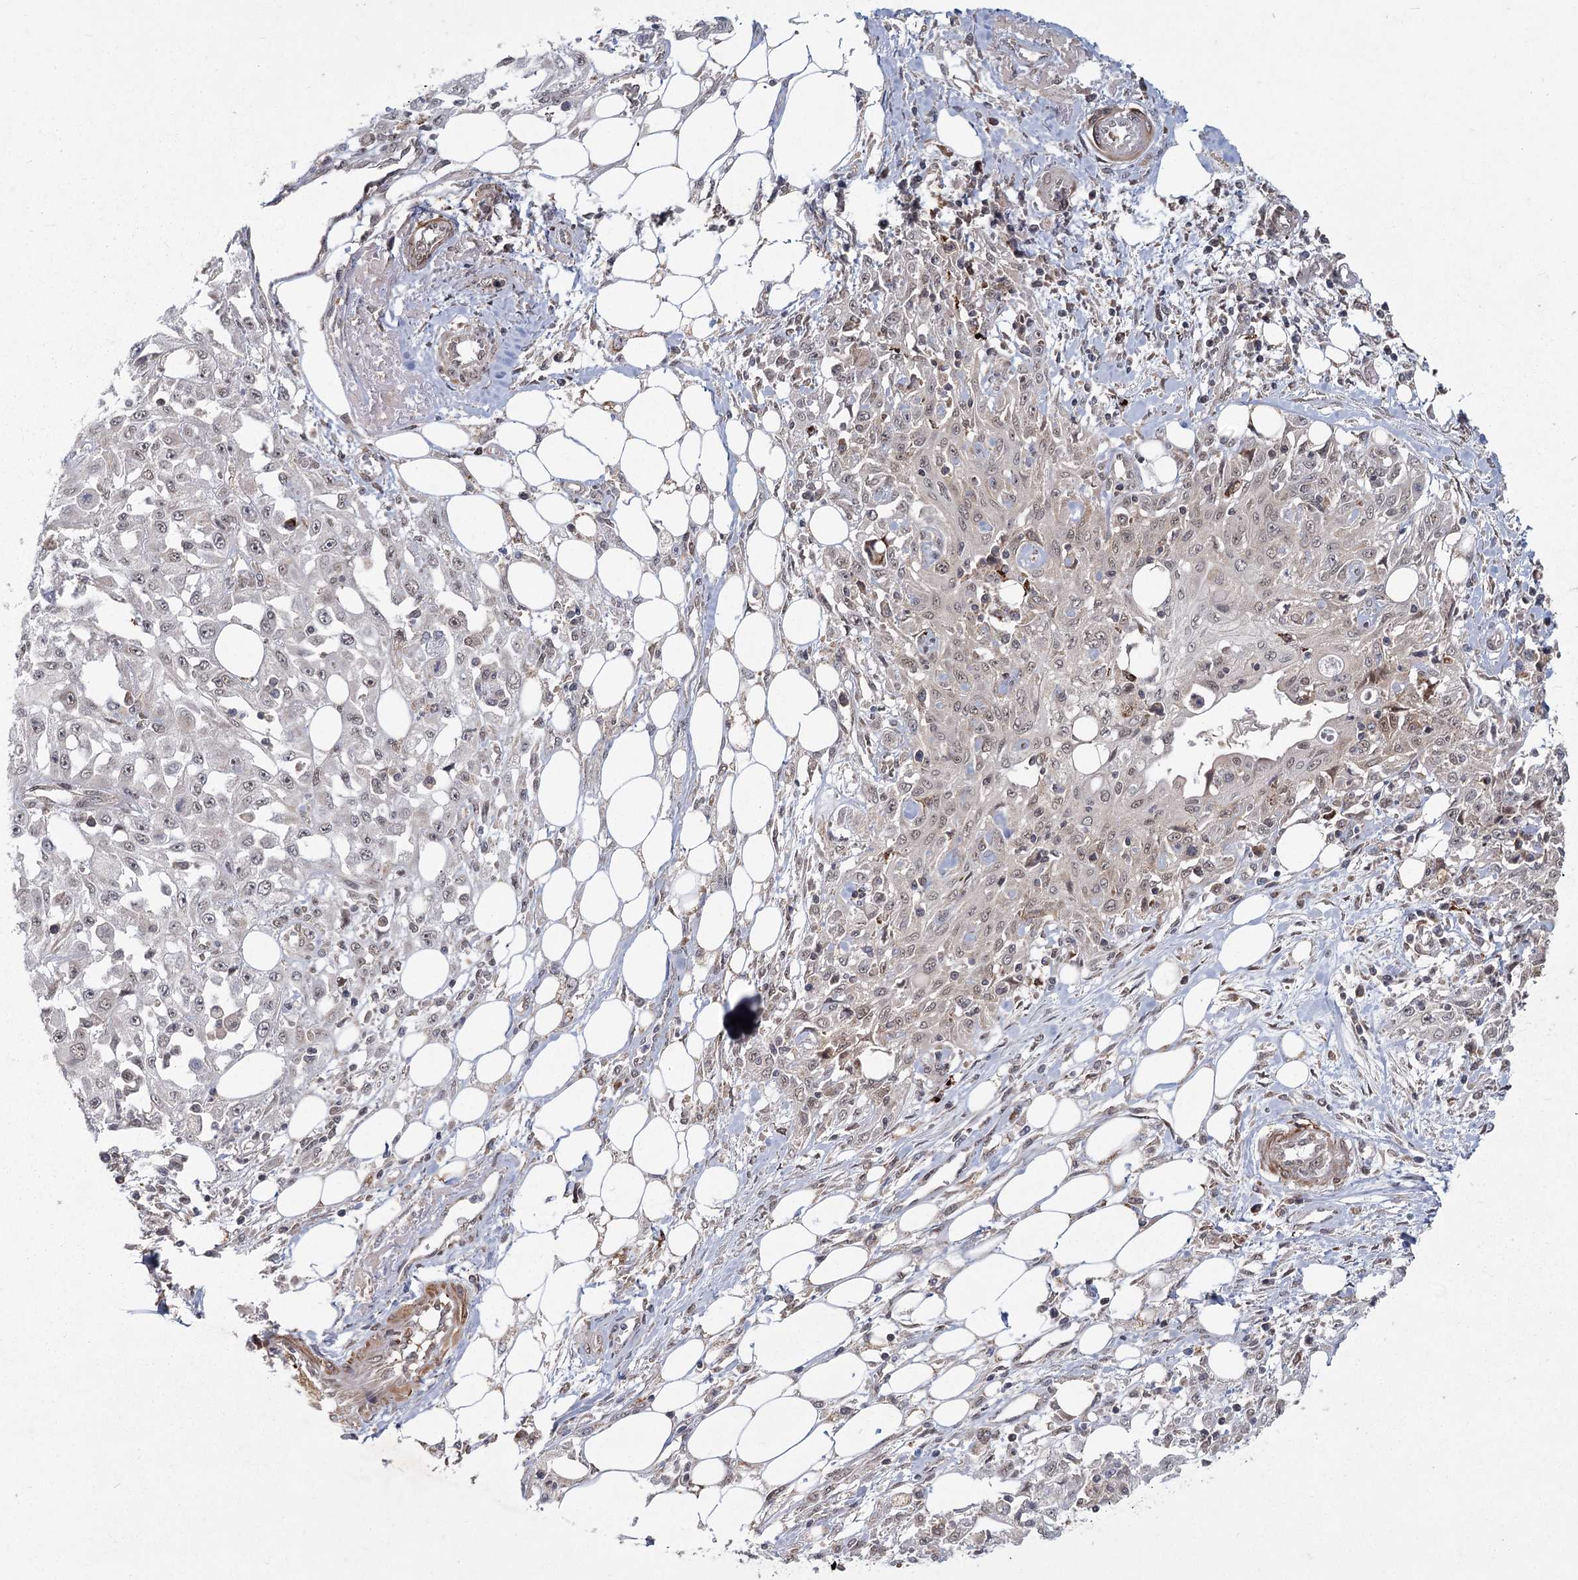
{"staining": {"intensity": "weak", "quantity": "<25%", "location": "nuclear"}, "tissue": "skin cancer", "cell_type": "Tumor cells", "image_type": "cancer", "snomed": [{"axis": "morphology", "description": "Squamous cell carcinoma, NOS"}, {"axis": "morphology", "description": "Squamous cell carcinoma, metastatic, NOS"}, {"axis": "topography", "description": "Skin"}, {"axis": "topography", "description": "Lymph node"}], "caption": "Human skin cancer (squamous cell carcinoma) stained for a protein using immunohistochemistry displays no positivity in tumor cells.", "gene": "ZCCHC24", "patient": {"sex": "male", "age": 75}}